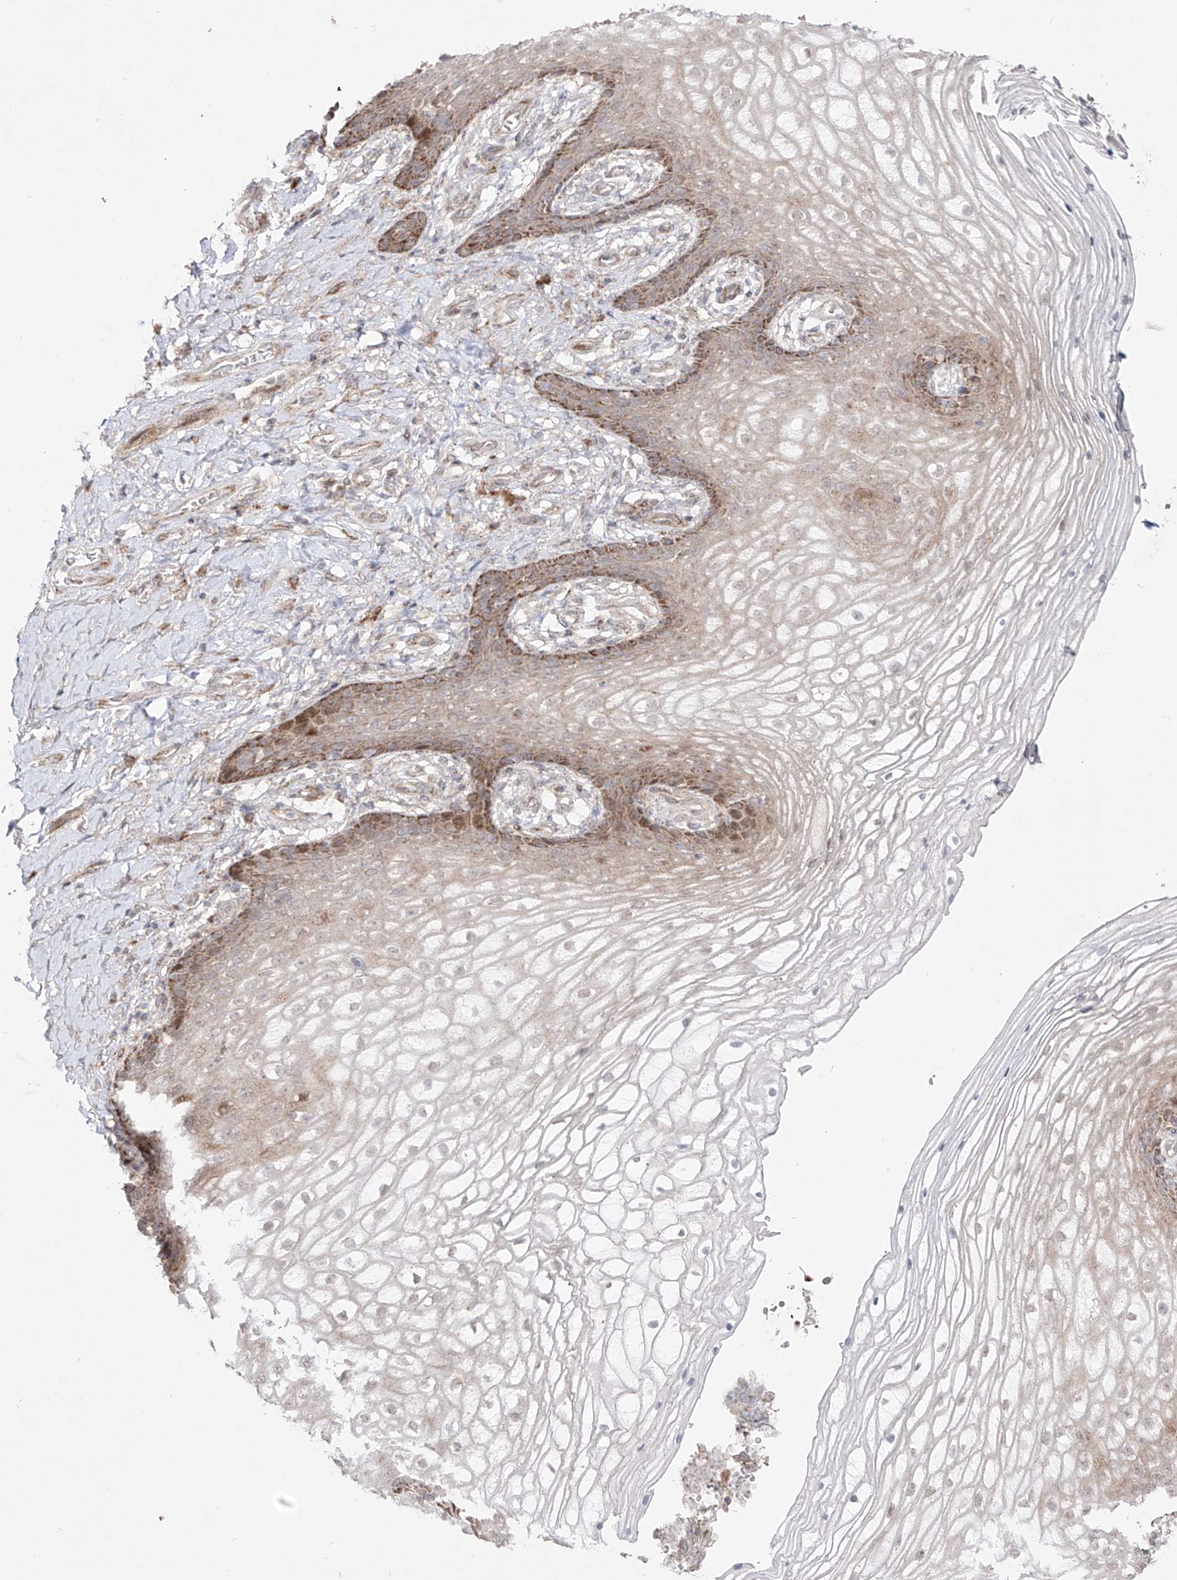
{"staining": {"intensity": "moderate", "quantity": "25%-75%", "location": "cytoplasmic/membranous,nuclear"}, "tissue": "vagina", "cell_type": "Squamous epithelial cells", "image_type": "normal", "snomed": [{"axis": "morphology", "description": "Normal tissue, NOS"}, {"axis": "topography", "description": "Vagina"}], "caption": "Immunohistochemical staining of unremarkable vagina shows moderate cytoplasmic/membranous,nuclear protein staining in about 25%-75% of squamous epithelial cells. (Stains: DAB in brown, nuclei in blue, Microscopy: brightfield microscopy at high magnification).", "gene": "YKT6", "patient": {"sex": "female", "age": 60}}